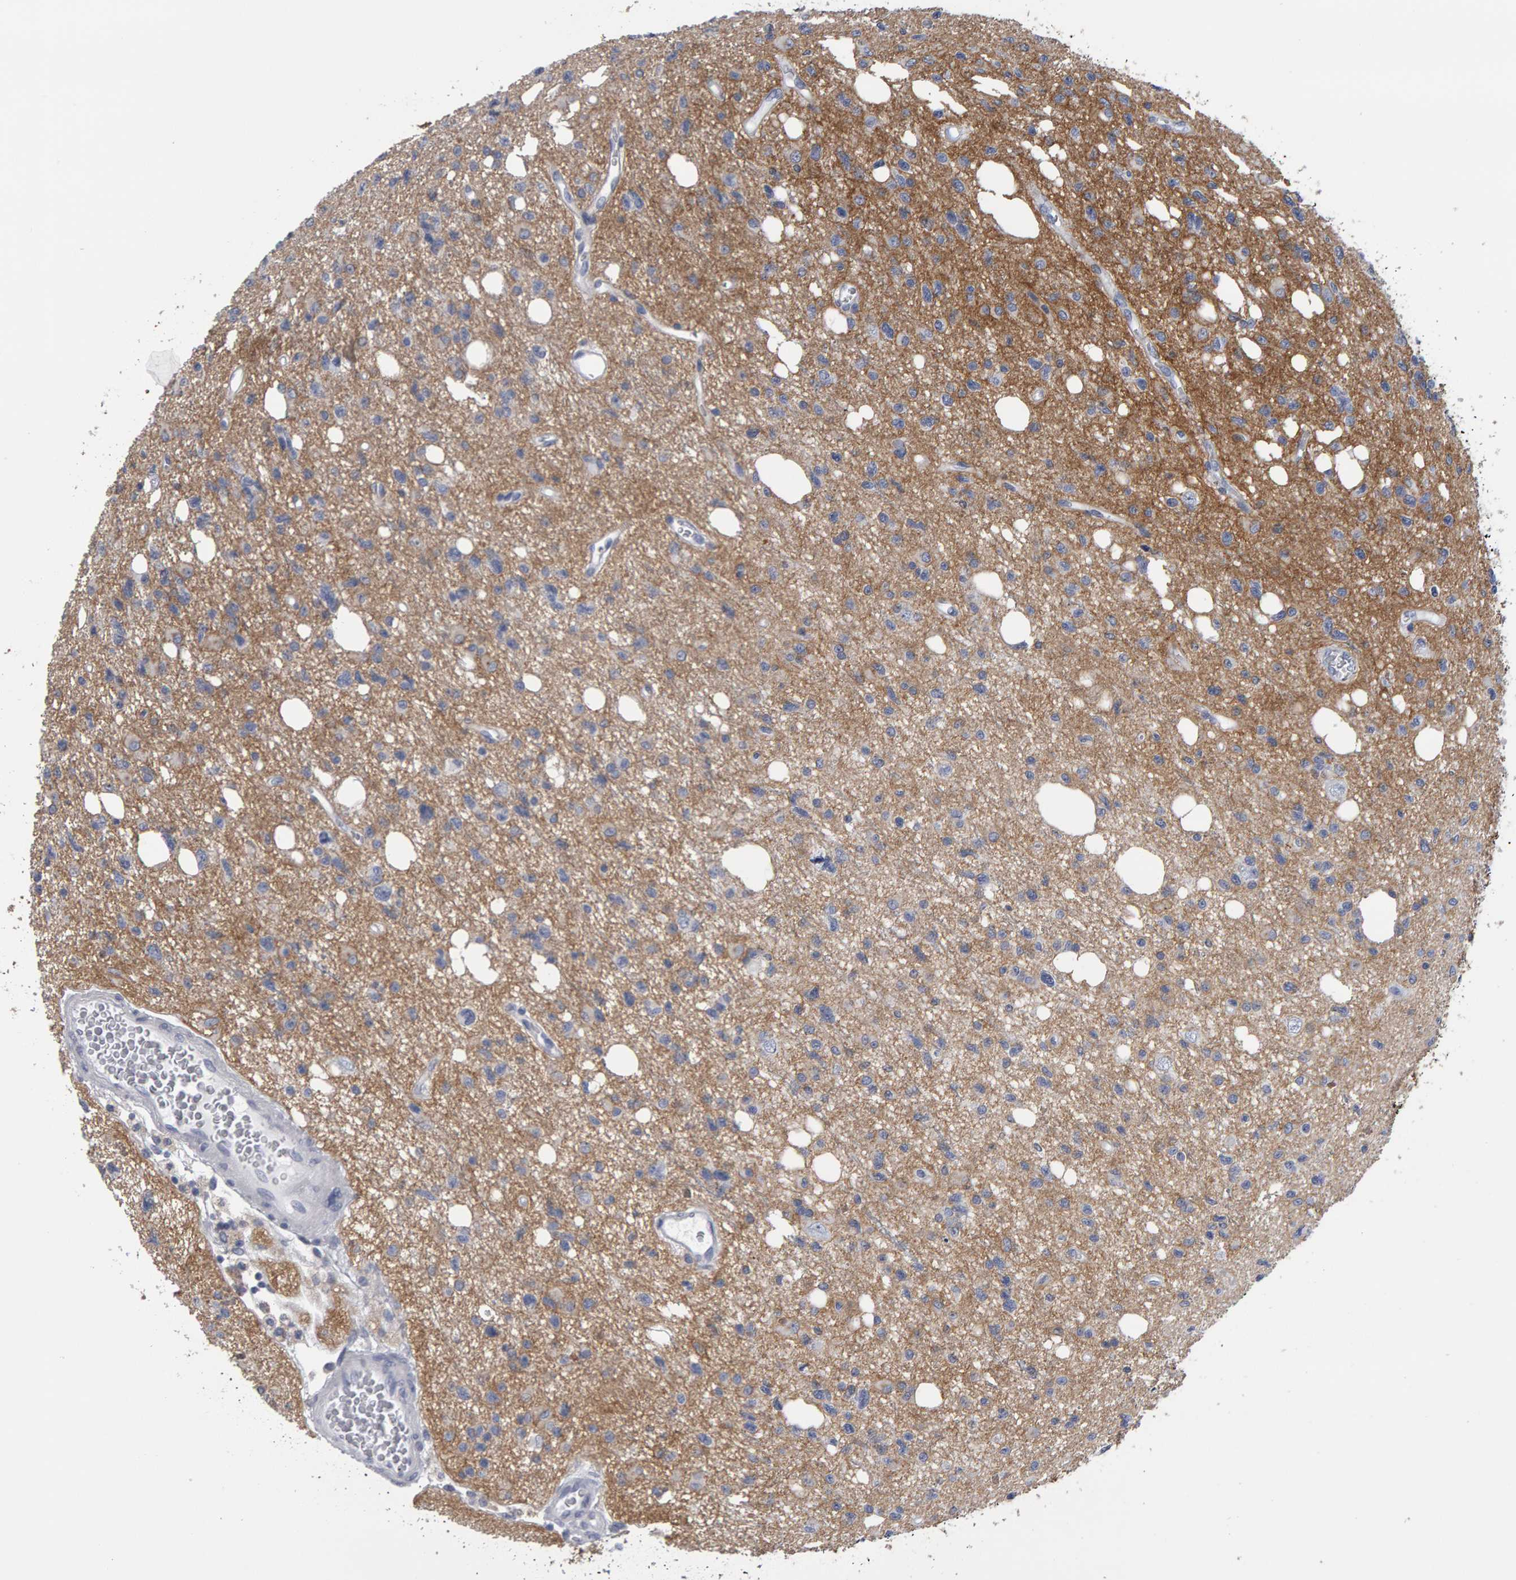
{"staining": {"intensity": "negative", "quantity": "none", "location": "none"}, "tissue": "glioma", "cell_type": "Tumor cells", "image_type": "cancer", "snomed": [{"axis": "morphology", "description": "Glioma, malignant, High grade"}, {"axis": "topography", "description": "Brain"}], "caption": "This is an immunohistochemistry histopathology image of glioma. There is no positivity in tumor cells.", "gene": "CD38", "patient": {"sex": "female", "age": 62}}